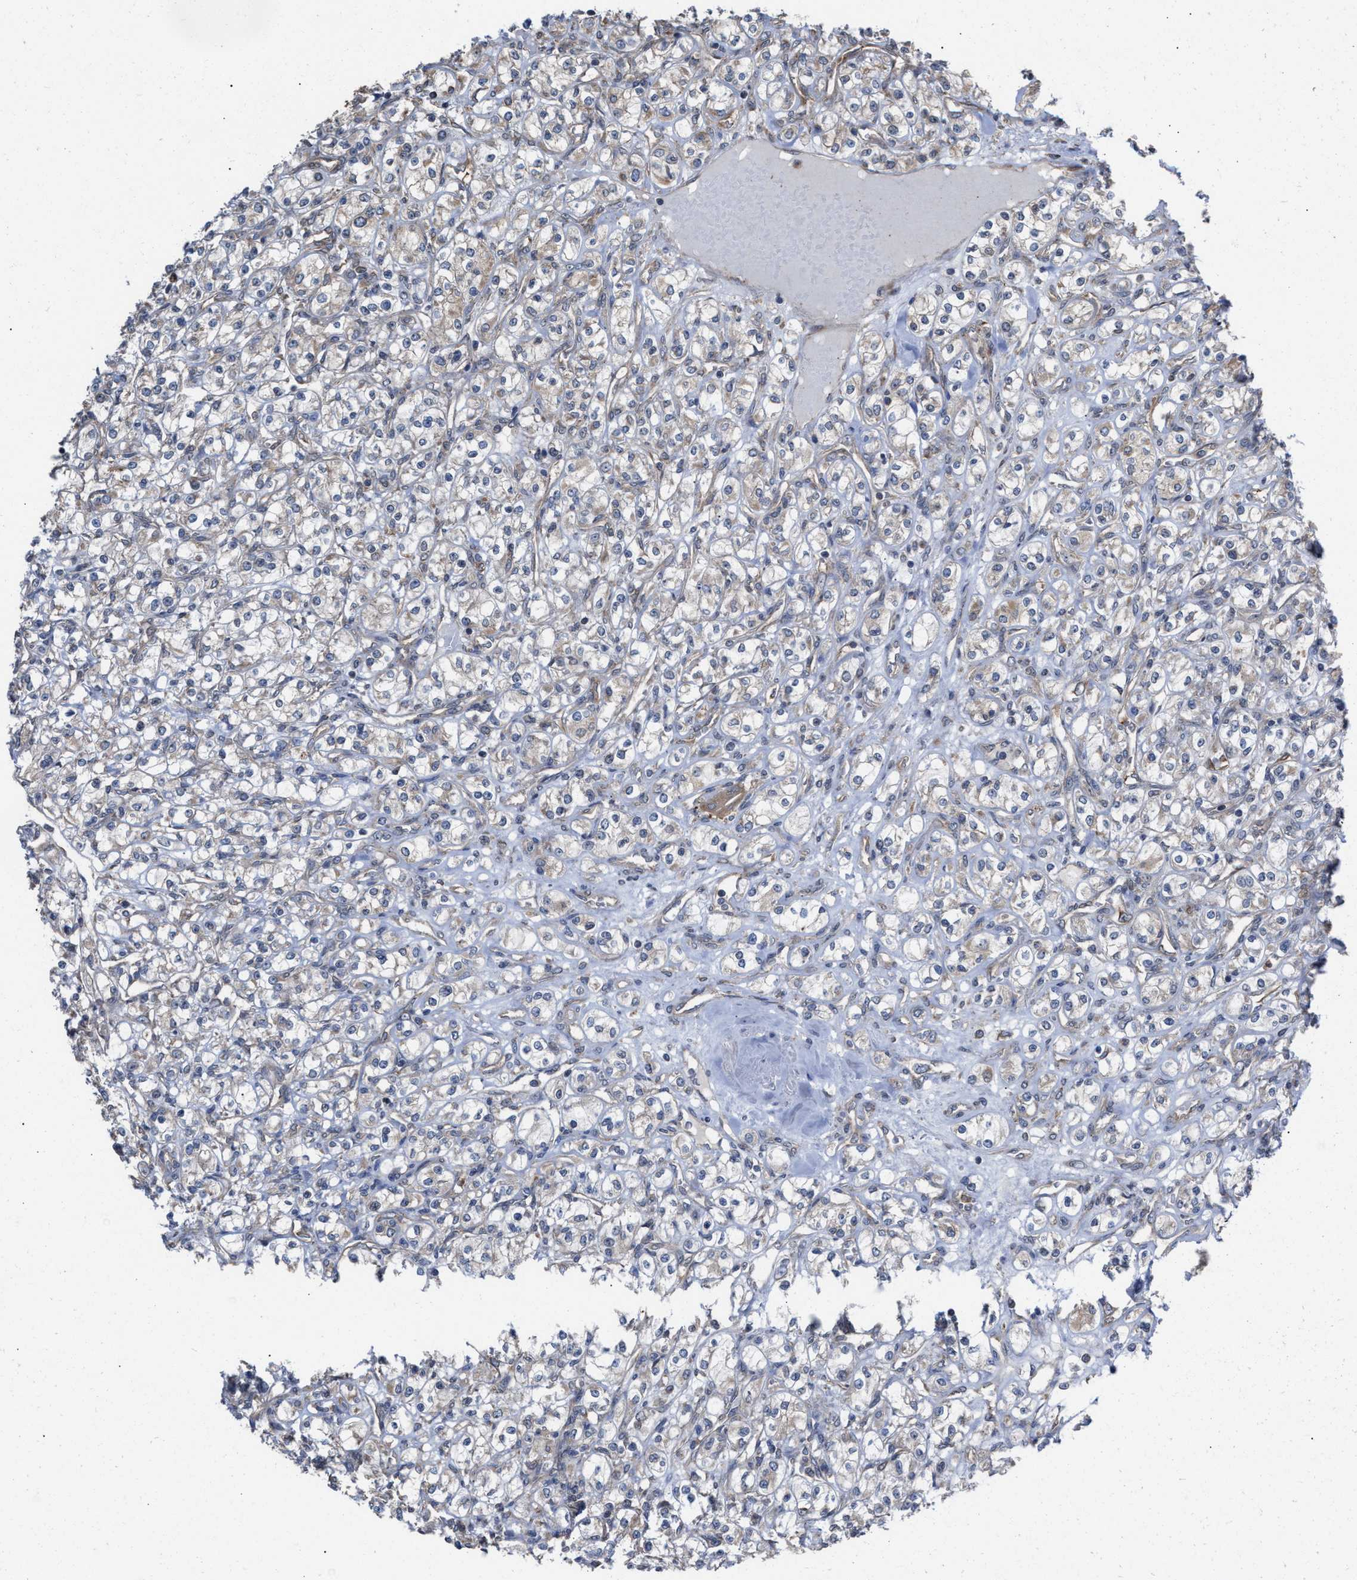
{"staining": {"intensity": "weak", "quantity": "<25%", "location": "cytoplasmic/membranous"}, "tissue": "renal cancer", "cell_type": "Tumor cells", "image_type": "cancer", "snomed": [{"axis": "morphology", "description": "Adenocarcinoma, NOS"}, {"axis": "topography", "description": "Kidney"}], "caption": "High power microscopy image of an immunohistochemistry (IHC) histopathology image of renal cancer (adenocarcinoma), revealing no significant staining in tumor cells.", "gene": "TP53BP2", "patient": {"sex": "male", "age": 77}}